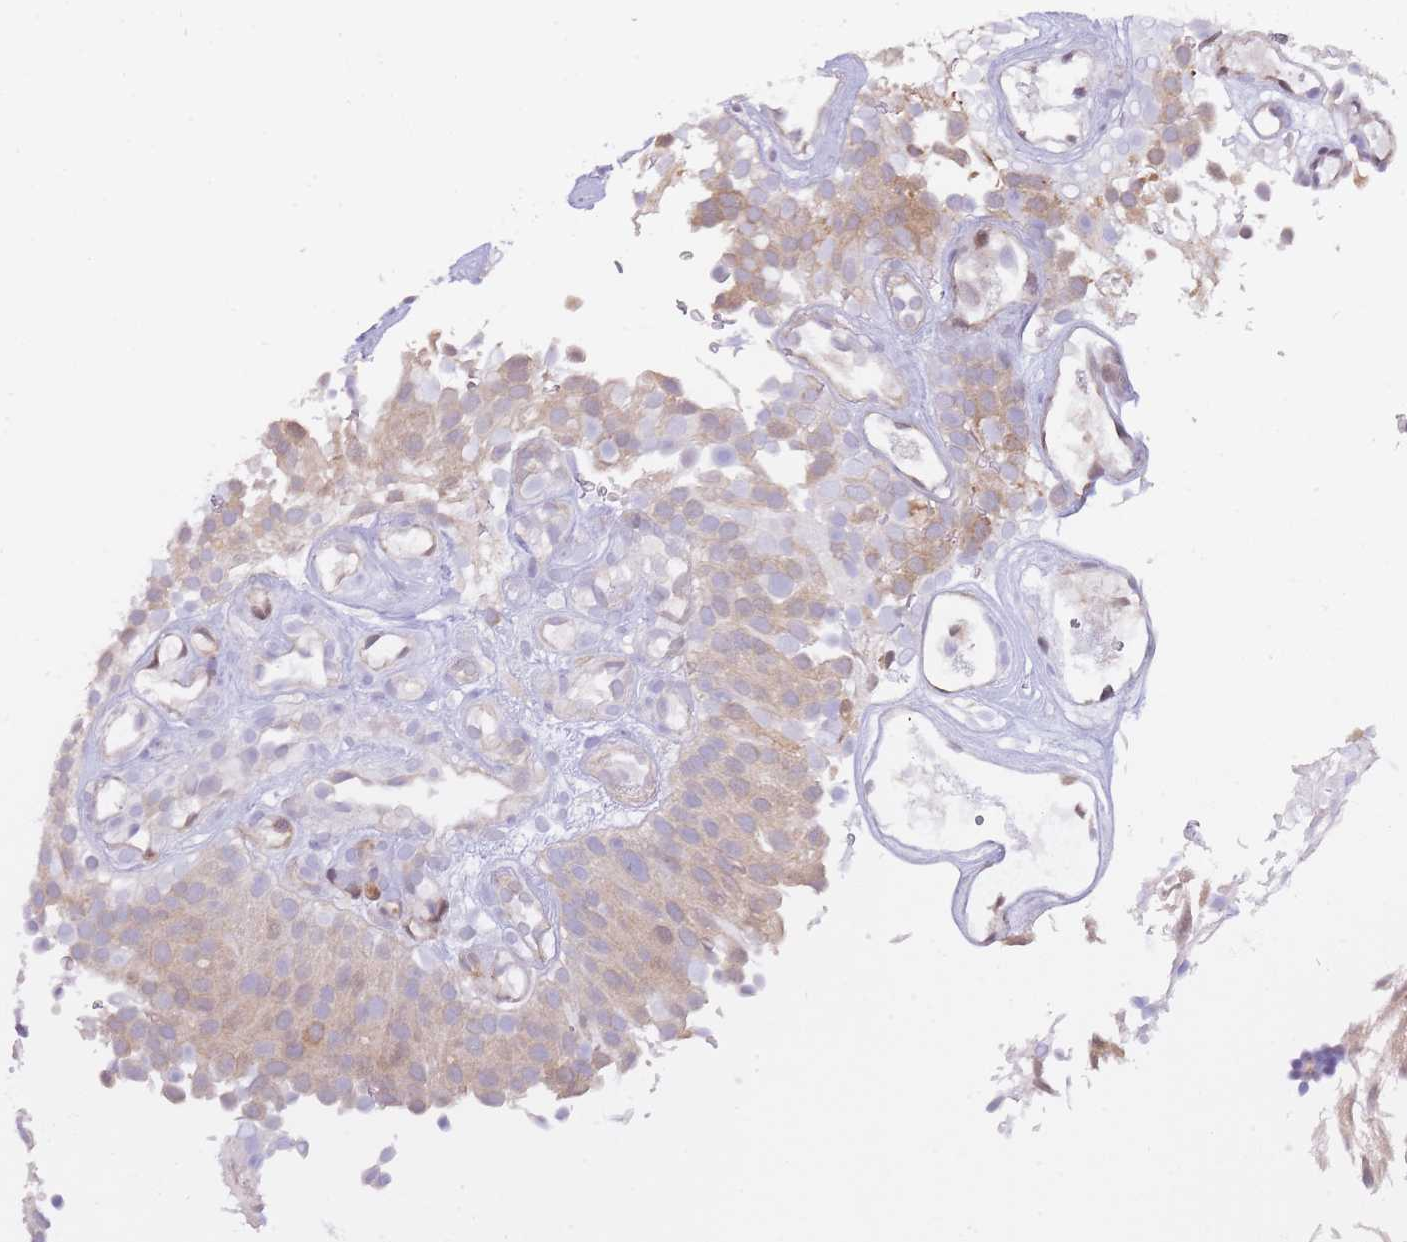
{"staining": {"intensity": "weak", "quantity": ">75%", "location": "cytoplasmic/membranous,nuclear"}, "tissue": "urothelial cancer", "cell_type": "Tumor cells", "image_type": "cancer", "snomed": [{"axis": "morphology", "description": "Urothelial carcinoma, Low grade"}, {"axis": "topography", "description": "Urinary bladder"}], "caption": "The photomicrograph shows staining of urothelial cancer, revealing weak cytoplasmic/membranous and nuclear protein expression (brown color) within tumor cells.", "gene": "NSFL1C", "patient": {"sex": "male", "age": 78}}